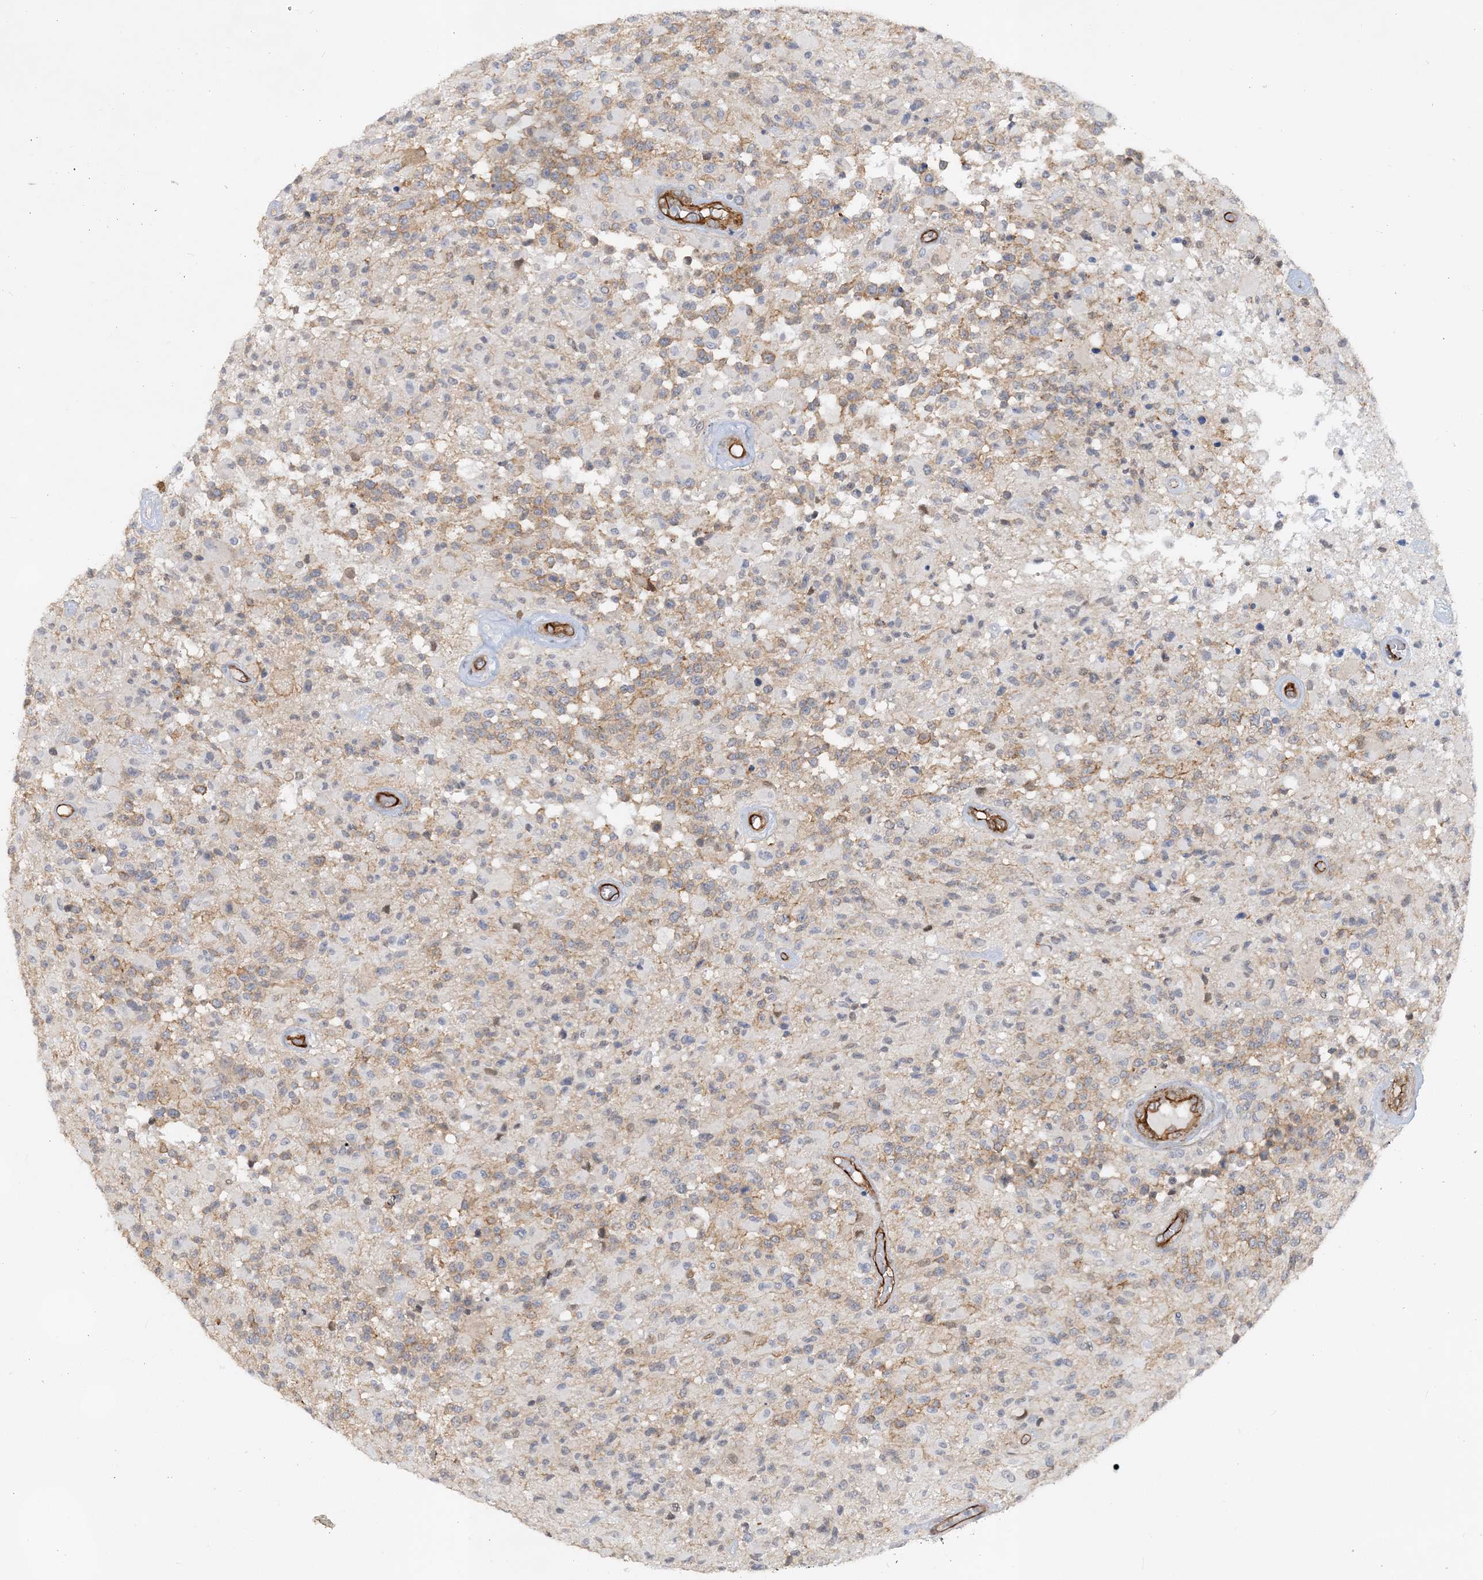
{"staining": {"intensity": "negative", "quantity": "none", "location": "none"}, "tissue": "glioma", "cell_type": "Tumor cells", "image_type": "cancer", "snomed": [{"axis": "morphology", "description": "Glioma, malignant, High grade"}, {"axis": "morphology", "description": "Glioblastoma, NOS"}, {"axis": "topography", "description": "Brain"}], "caption": "Micrograph shows no protein staining in tumor cells of glioma tissue.", "gene": "RAI14", "patient": {"sex": "male", "age": 60}}